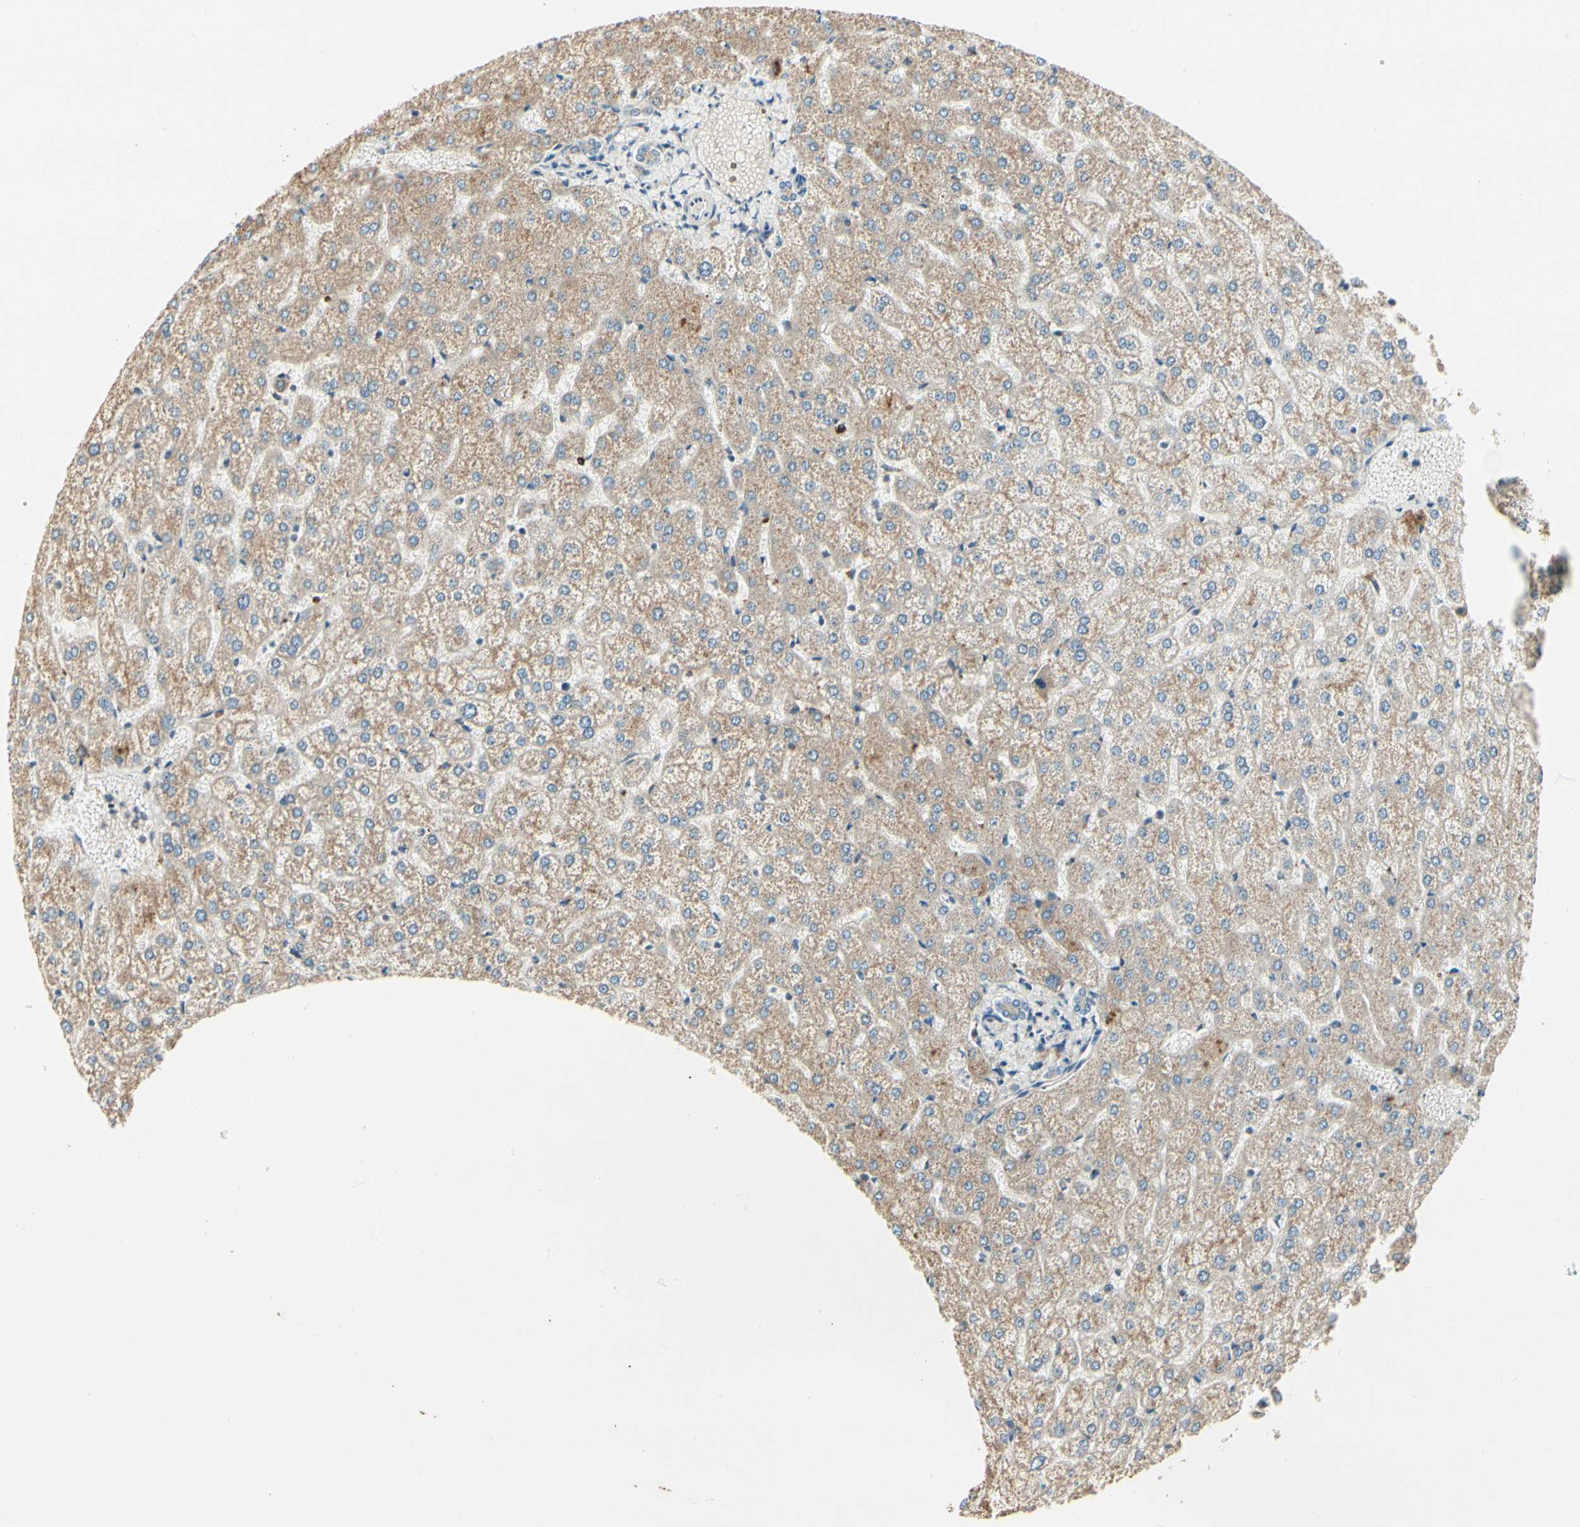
{"staining": {"intensity": "weak", "quantity": ">75%", "location": "cytoplasmic/membranous"}, "tissue": "liver", "cell_type": "Cholangiocytes", "image_type": "normal", "snomed": [{"axis": "morphology", "description": "Normal tissue, NOS"}, {"axis": "topography", "description": "Liver"}], "caption": "IHC histopathology image of normal human liver stained for a protein (brown), which reveals low levels of weak cytoplasmic/membranous expression in about >75% of cholangiocytes.", "gene": "ABCA3", "patient": {"sex": "female", "age": 32}}